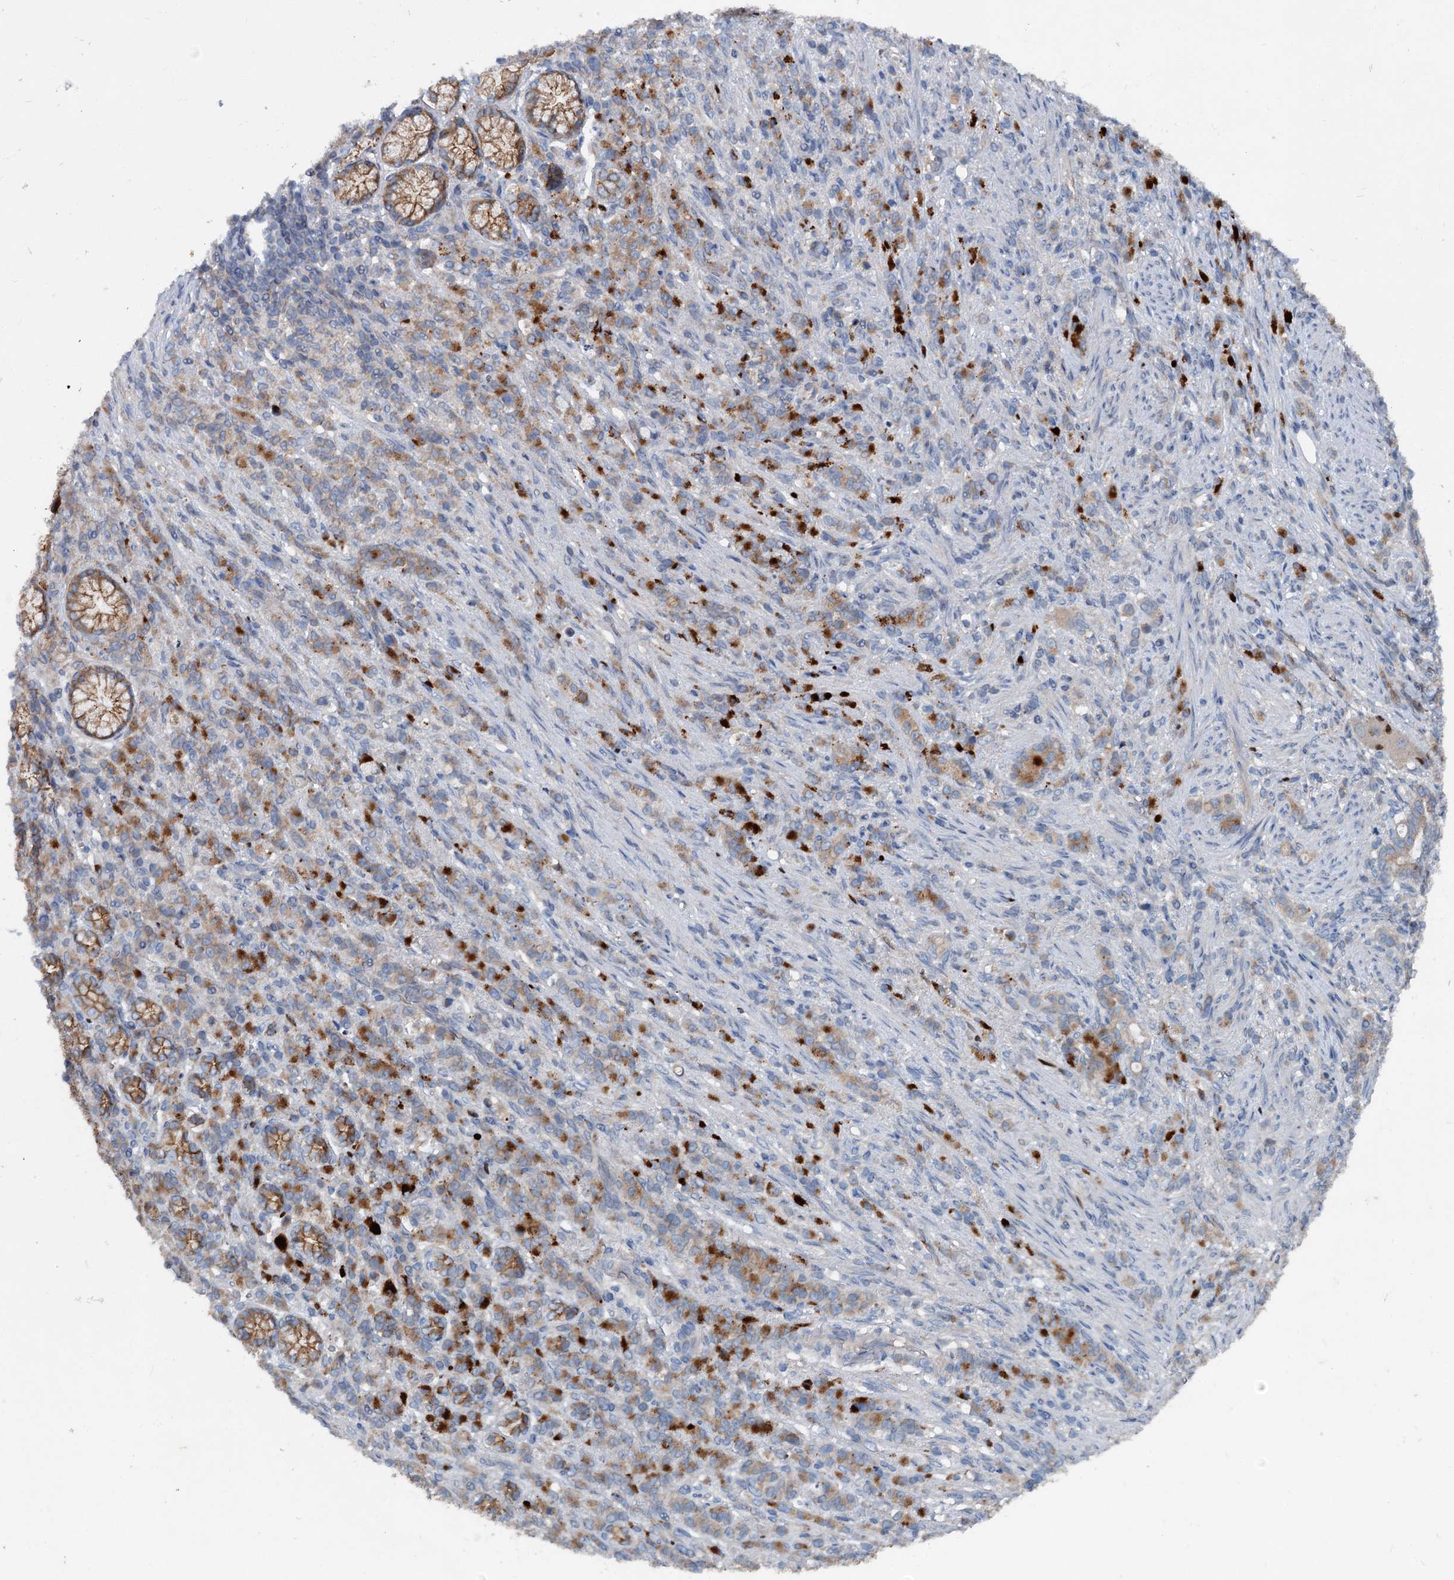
{"staining": {"intensity": "strong", "quantity": "25%-75%", "location": "cytoplasmic/membranous"}, "tissue": "stomach cancer", "cell_type": "Tumor cells", "image_type": "cancer", "snomed": [{"axis": "morphology", "description": "Adenocarcinoma, NOS"}, {"axis": "topography", "description": "Stomach"}], "caption": "This image exhibits immunohistochemistry (IHC) staining of stomach cancer (adenocarcinoma), with high strong cytoplasmic/membranous positivity in approximately 25%-75% of tumor cells.", "gene": "N4BP2L2", "patient": {"sex": "female", "age": 79}}